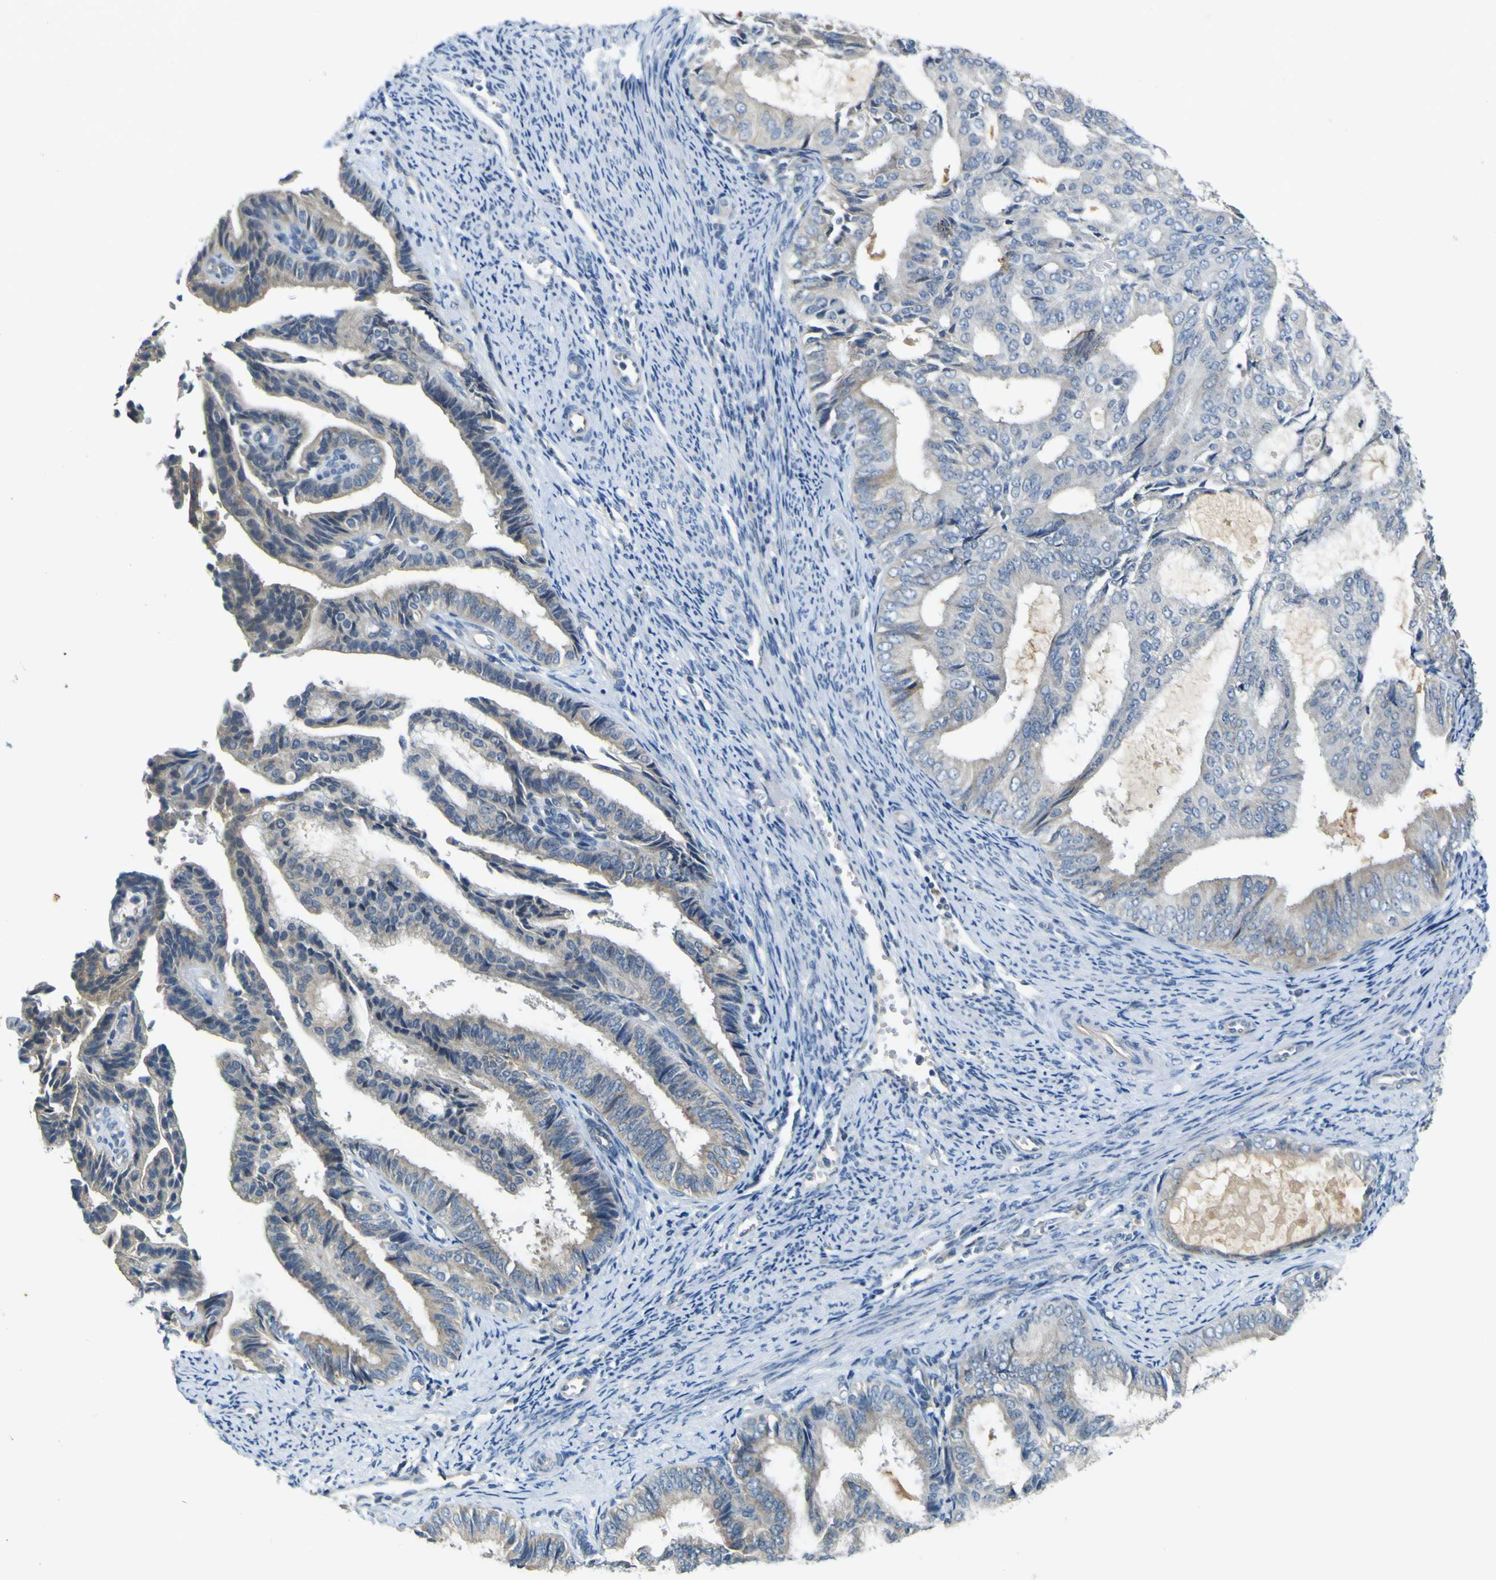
{"staining": {"intensity": "weak", "quantity": "<25%", "location": "cytoplasmic/membranous"}, "tissue": "endometrial cancer", "cell_type": "Tumor cells", "image_type": "cancer", "snomed": [{"axis": "morphology", "description": "Adenocarcinoma, NOS"}, {"axis": "topography", "description": "Endometrium"}], "caption": "A micrograph of endometrial cancer stained for a protein shows no brown staining in tumor cells.", "gene": "LDLR", "patient": {"sex": "female", "age": 58}}